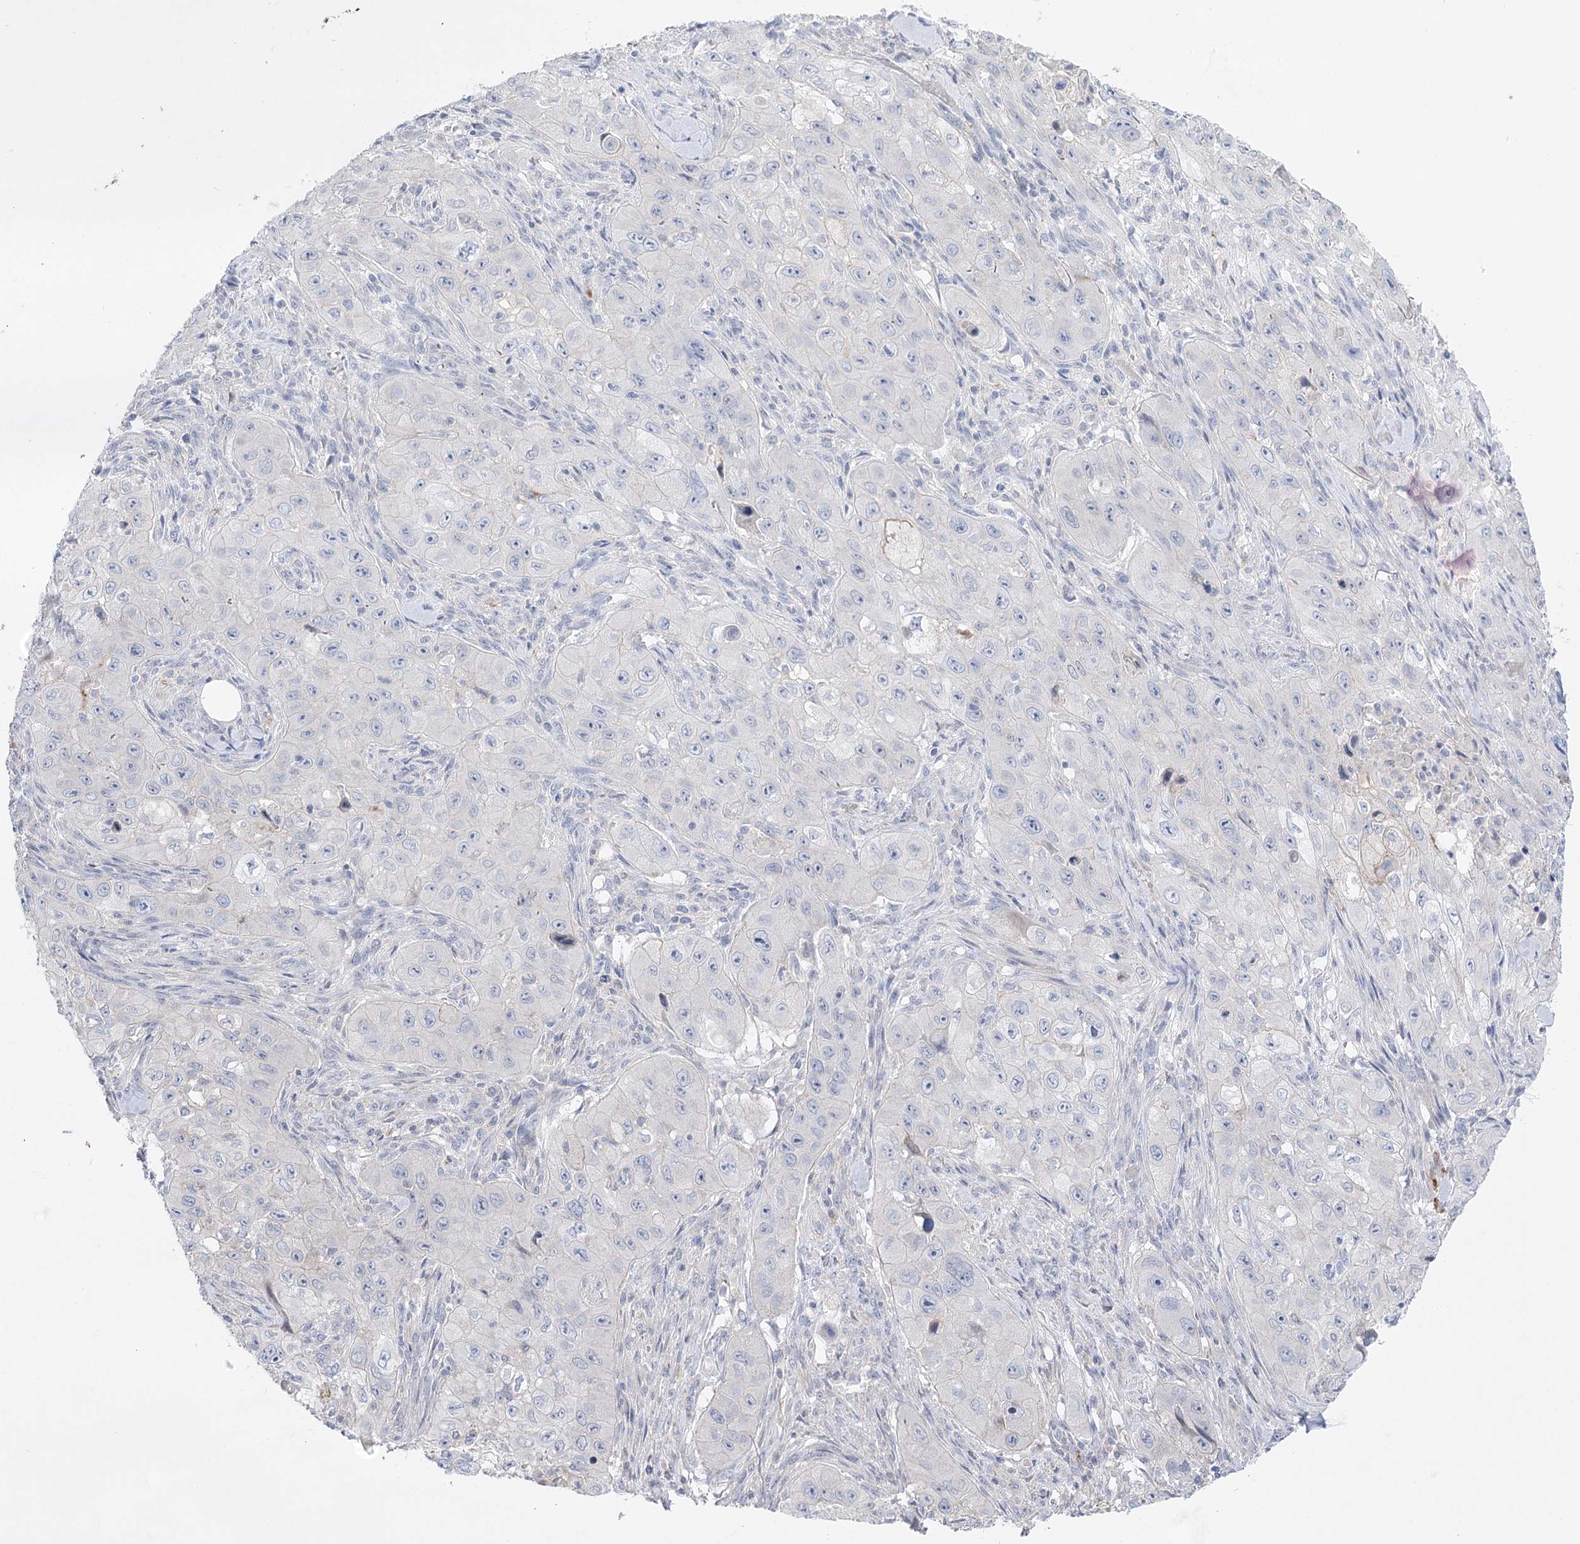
{"staining": {"intensity": "negative", "quantity": "none", "location": "none"}, "tissue": "skin cancer", "cell_type": "Tumor cells", "image_type": "cancer", "snomed": [{"axis": "morphology", "description": "Squamous cell carcinoma, NOS"}, {"axis": "topography", "description": "Skin"}, {"axis": "topography", "description": "Subcutis"}], "caption": "Skin squamous cell carcinoma stained for a protein using IHC shows no positivity tumor cells.", "gene": "SCN11A", "patient": {"sex": "male", "age": 73}}